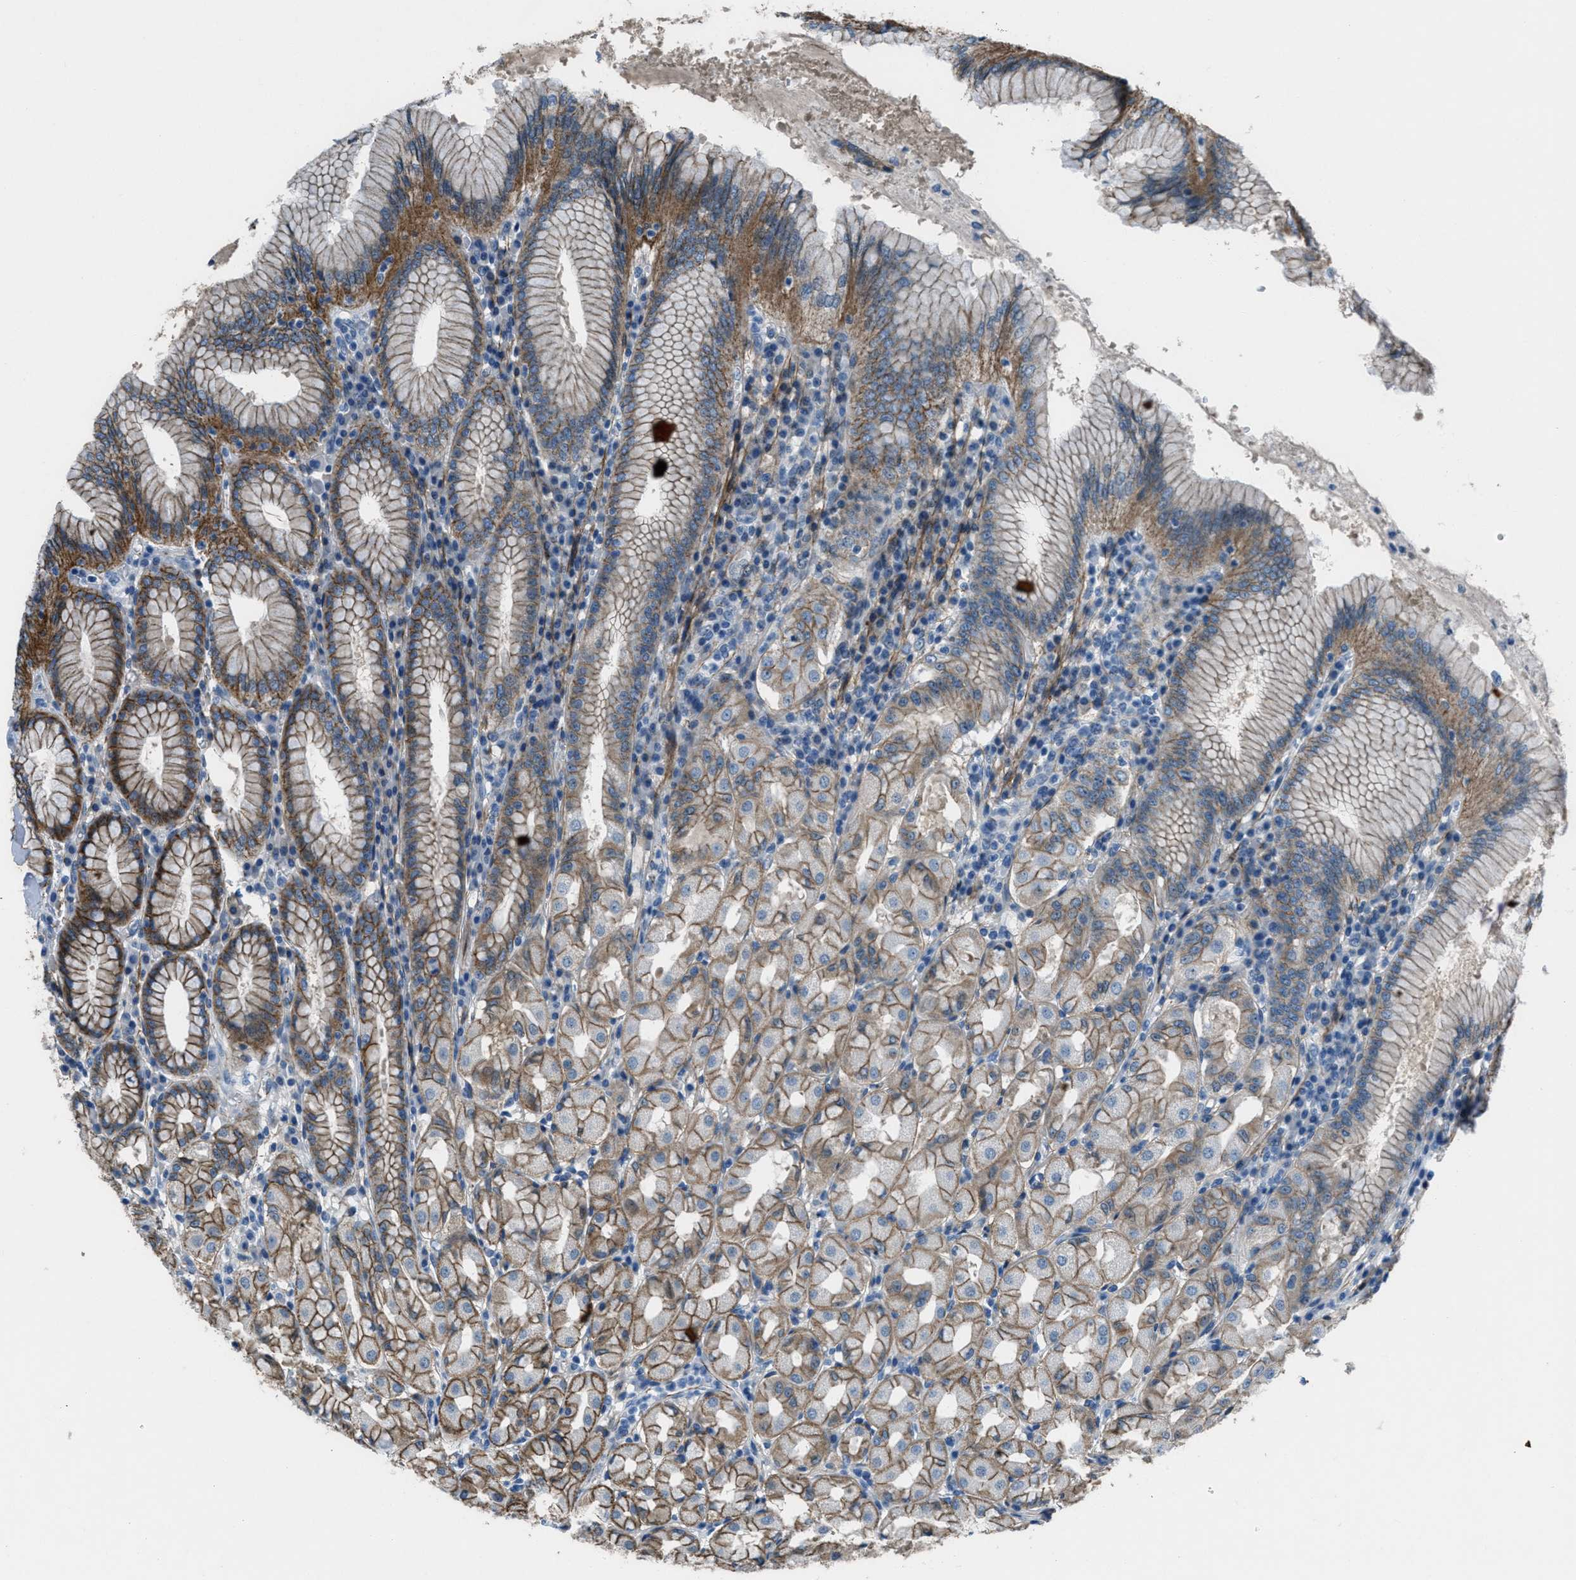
{"staining": {"intensity": "moderate", "quantity": "25%-75%", "location": "cytoplasmic/membranous"}, "tissue": "stomach", "cell_type": "Glandular cells", "image_type": "normal", "snomed": [{"axis": "morphology", "description": "Normal tissue, NOS"}, {"axis": "topography", "description": "Stomach"}, {"axis": "topography", "description": "Stomach, lower"}], "caption": "Normal stomach displays moderate cytoplasmic/membranous expression in approximately 25%-75% of glandular cells.", "gene": "FBN1", "patient": {"sex": "female", "age": 56}}